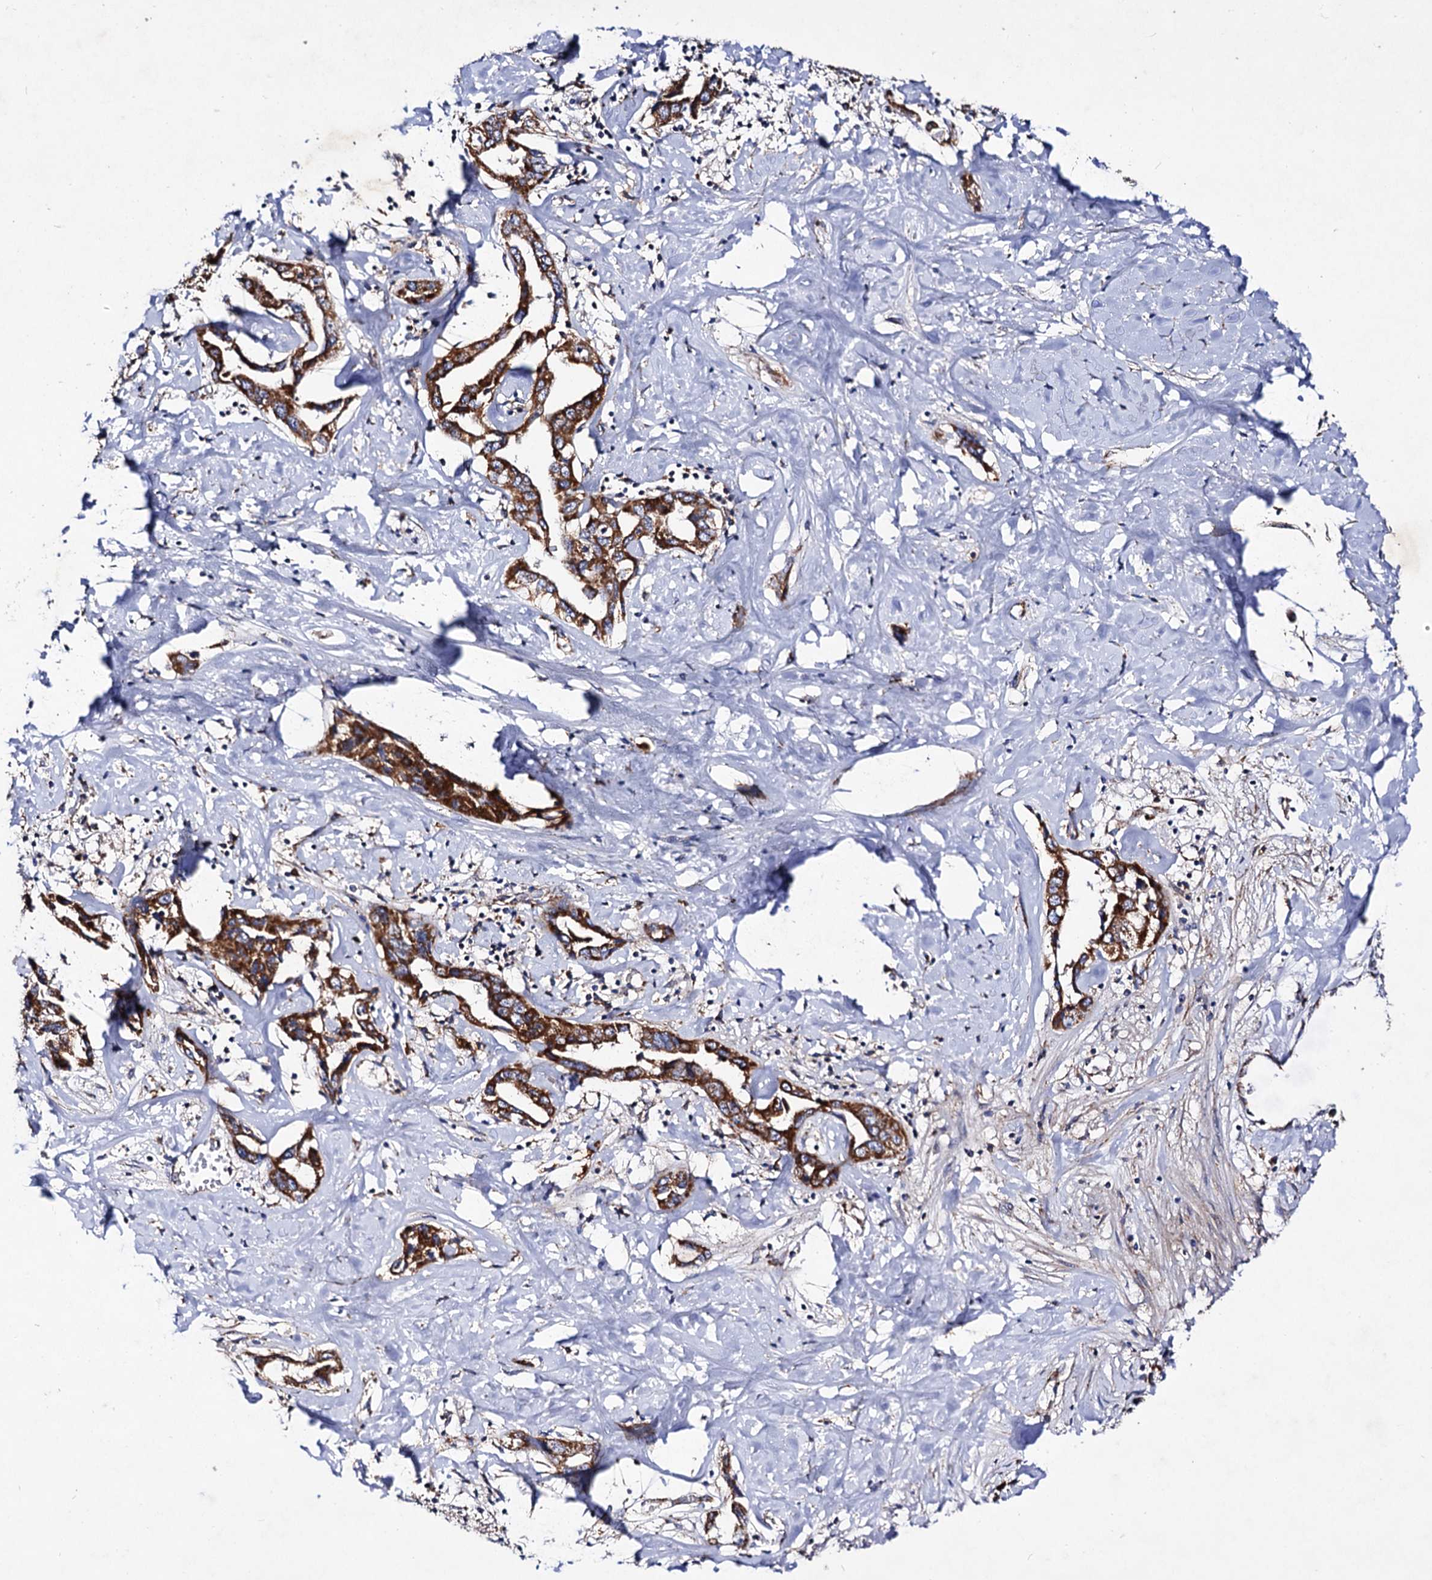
{"staining": {"intensity": "strong", "quantity": ">75%", "location": "cytoplasmic/membranous"}, "tissue": "liver cancer", "cell_type": "Tumor cells", "image_type": "cancer", "snomed": [{"axis": "morphology", "description": "Cholangiocarcinoma"}, {"axis": "topography", "description": "Liver"}], "caption": "Tumor cells demonstrate high levels of strong cytoplasmic/membranous staining in about >75% of cells in human liver cancer (cholangiocarcinoma). (IHC, brightfield microscopy, high magnification).", "gene": "ACAD9", "patient": {"sex": "male", "age": 59}}